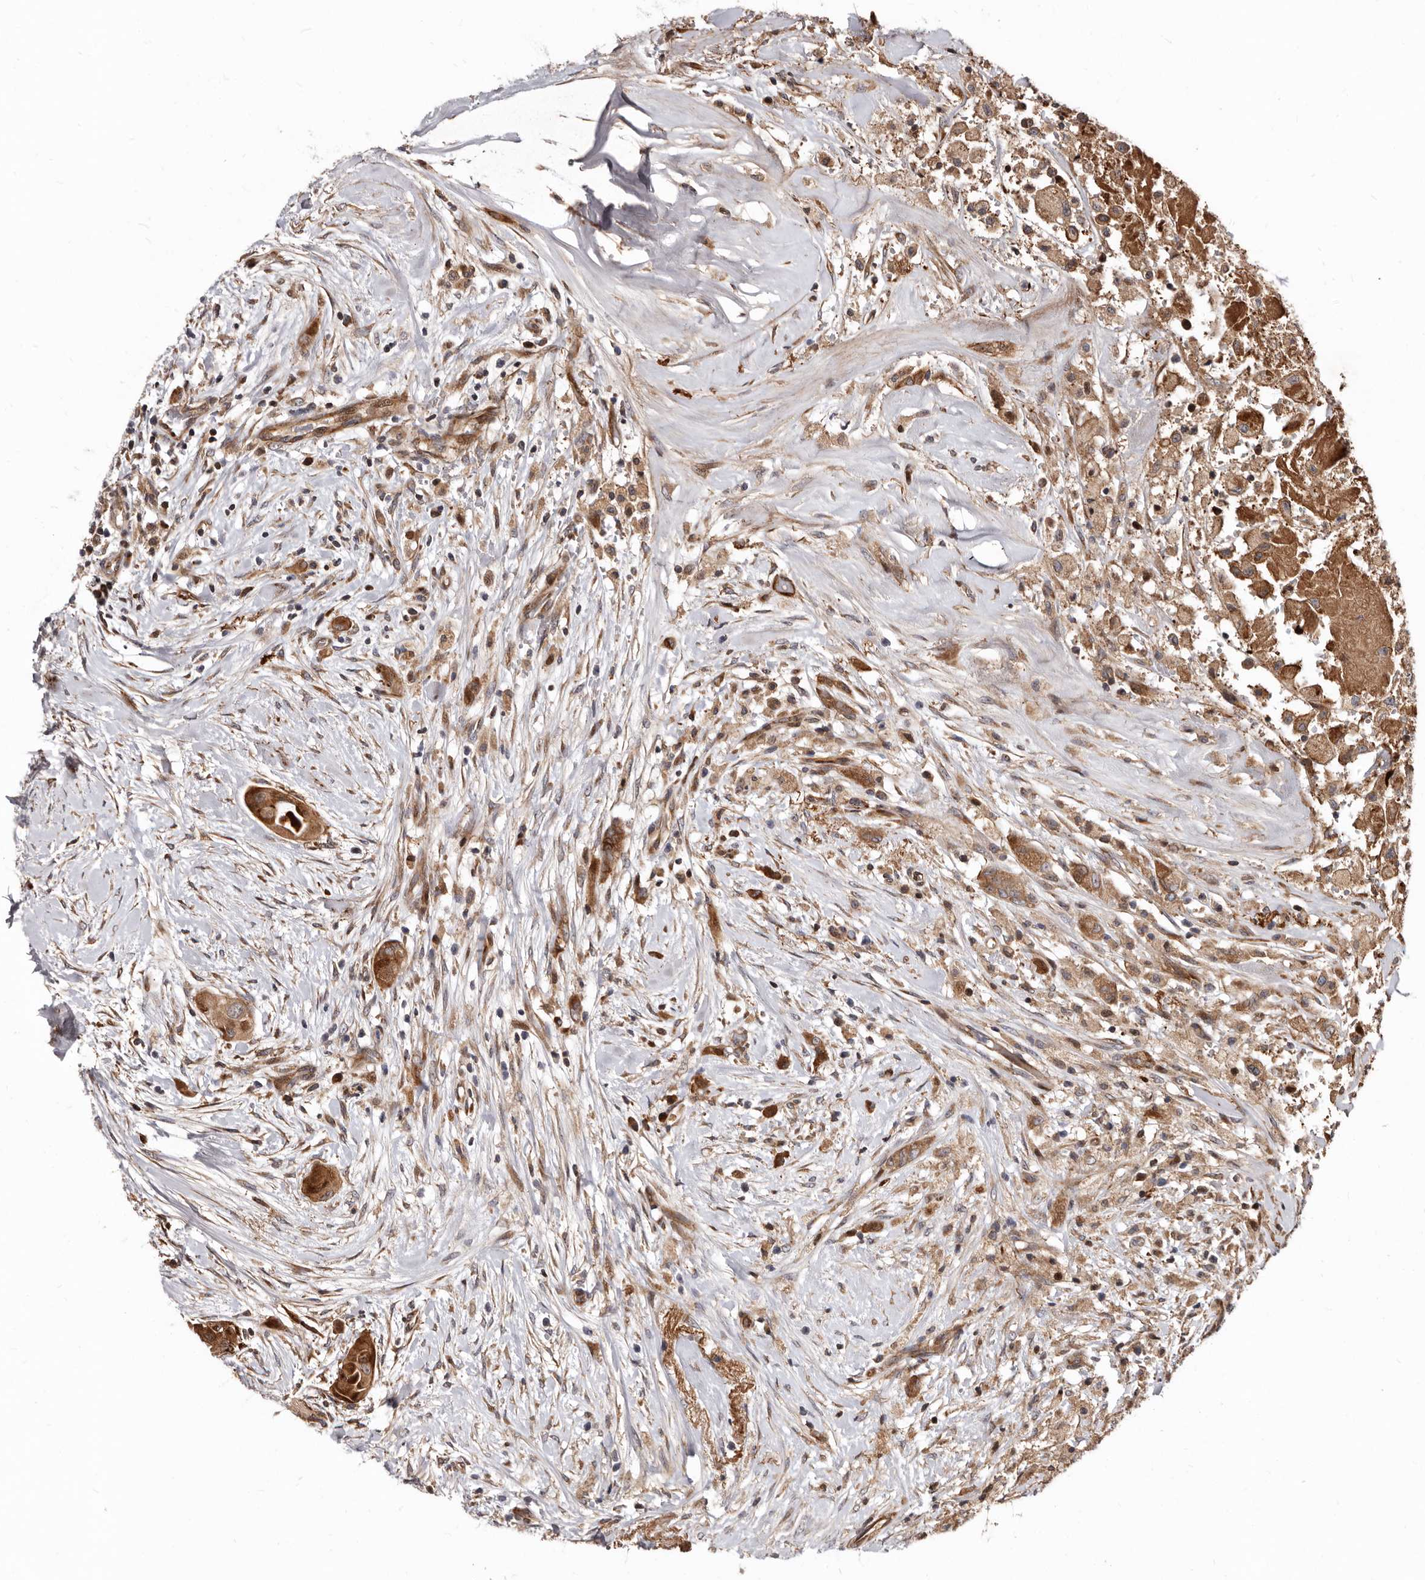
{"staining": {"intensity": "moderate", "quantity": ">75%", "location": "cytoplasmic/membranous"}, "tissue": "thyroid cancer", "cell_type": "Tumor cells", "image_type": "cancer", "snomed": [{"axis": "morphology", "description": "Papillary adenocarcinoma, NOS"}, {"axis": "topography", "description": "Thyroid gland"}], "caption": "Immunohistochemical staining of papillary adenocarcinoma (thyroid) demonstrates moderate cytoplasmic/membranous protein positivity in approximately >75% of tumor cells. Using DAB (3,3'-diaminobenzidine) (brown) and hematoxylin (blue) stains, captured at high magnification using brightfield microscopy.", "gene": "WEE2", "patient": {"sex": "female", "age": 59}}